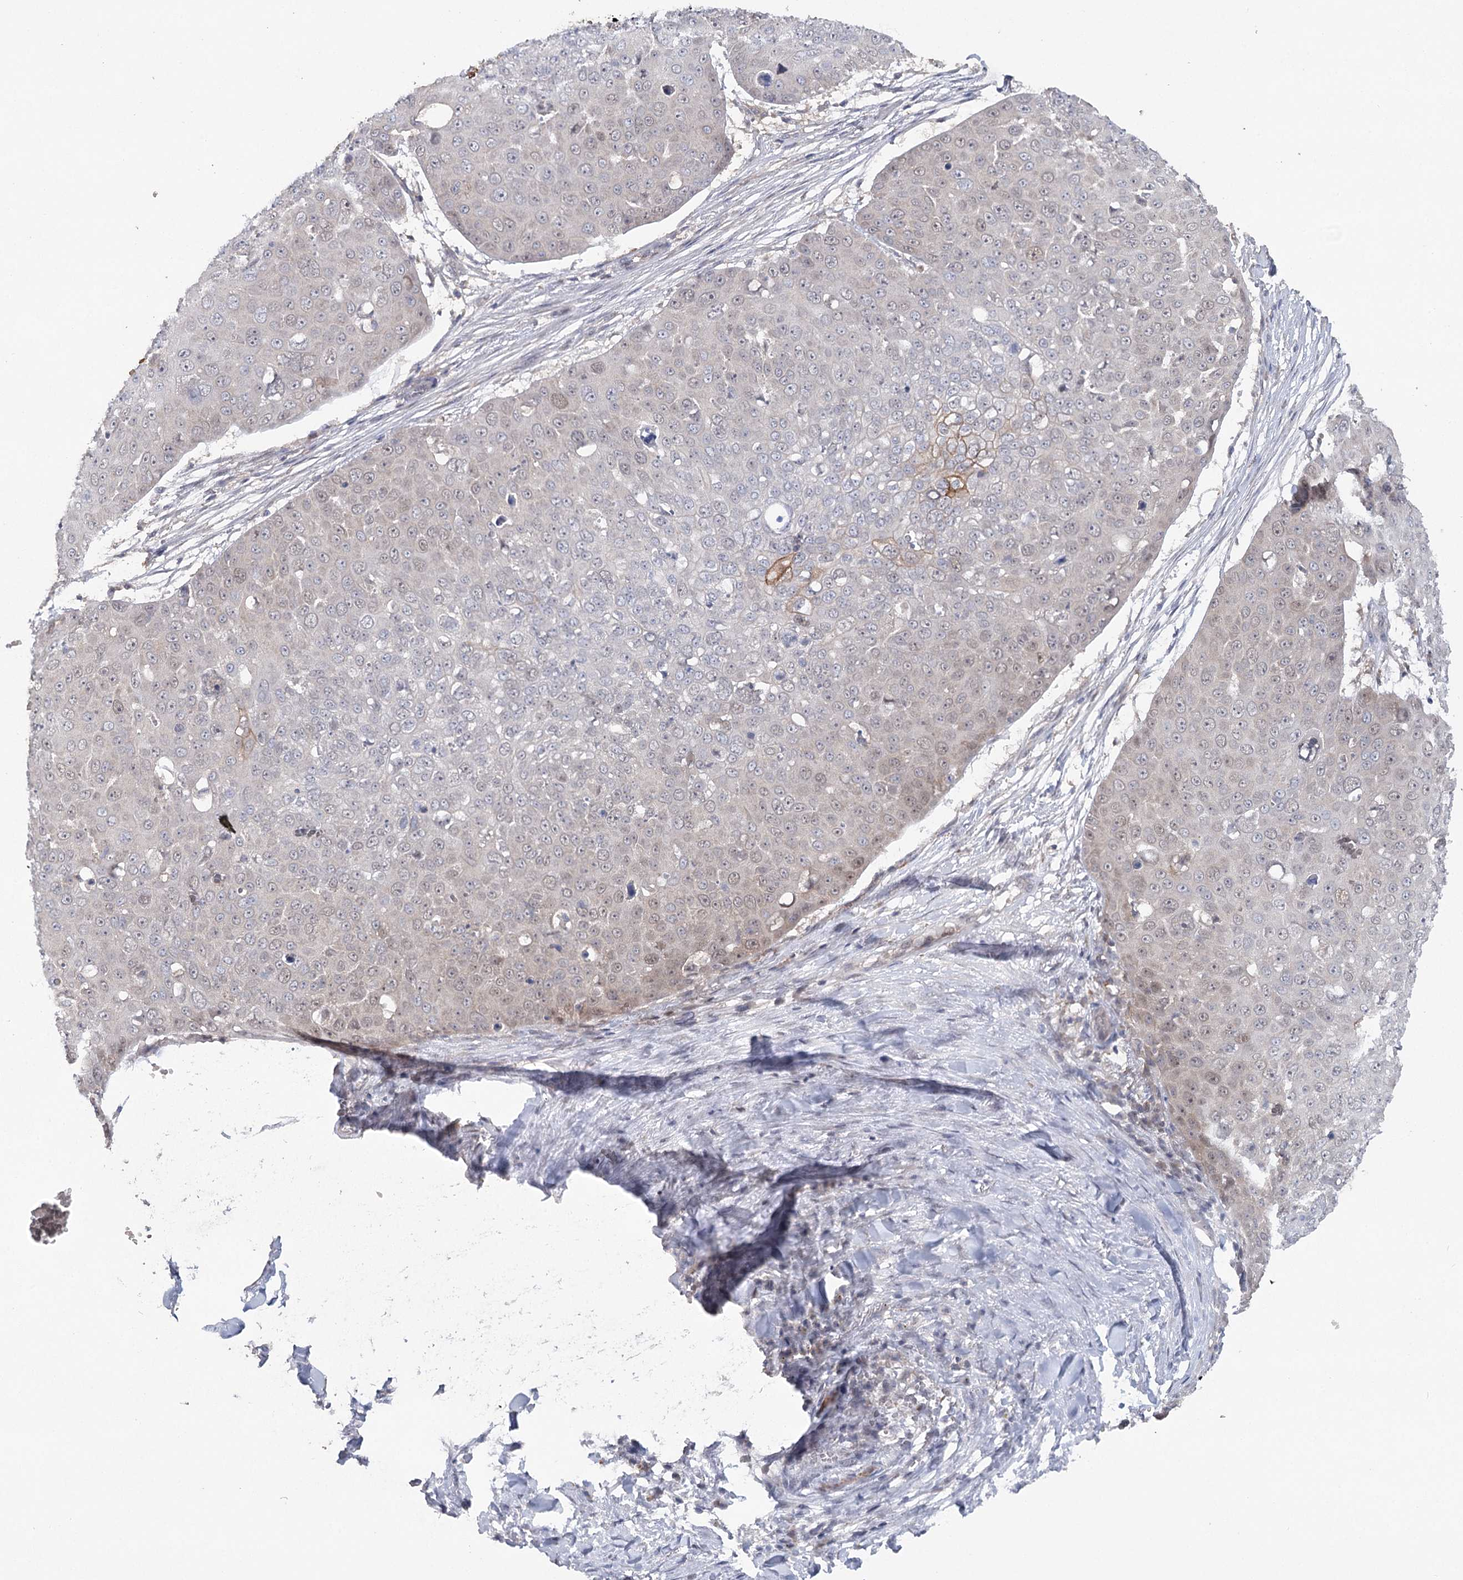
{"staining": {"intensity": "negative", "quantity": "none", "location": "none"}, "tissue": "skin cancer", "cell_type": "Tumor cells", "image_type": "cancer", "snomed": [{"axis": "morphology", "description": "Squamous cell carcinoma, NOS"}, {"axis": "topography", "description": "Skin"}], "caption": "IHC micrograph of neoplastic tissue: skin cancer (squamous cell carcinoma) stained with DAB shows no significant protein expression in tumor cells.", "gene": "MAP3K13", "patient": {"sex": "male", "age": 71}}